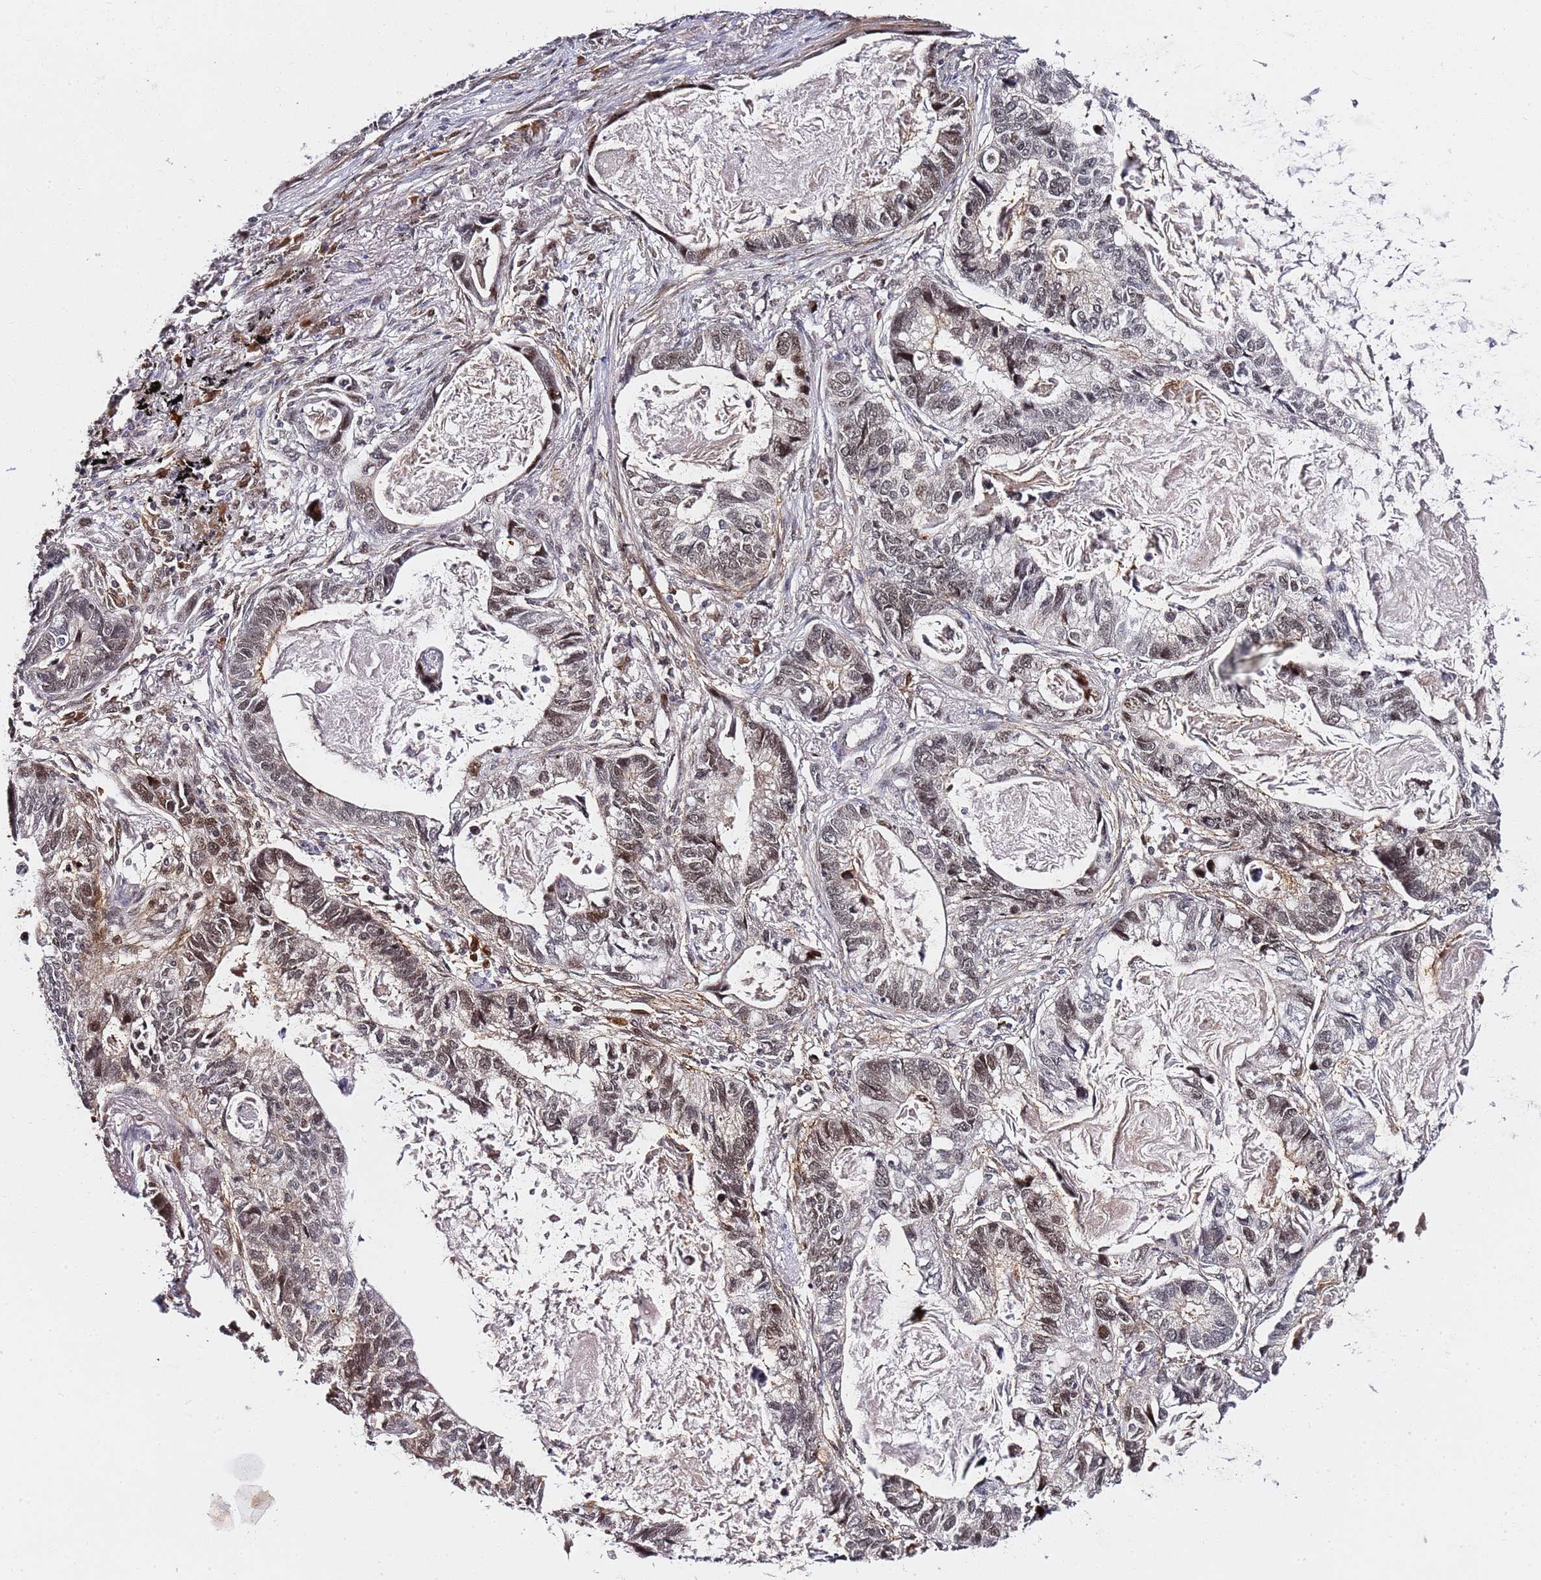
{"staining": {"intensity": "weak", "quantity": "<25%", "location": "nuclear"}, "tissue": "lung cancer", "cell_type": "Tumor cells", "image_type": "cancer", "snomed": [{"axis": "morphology", "description": "Adenocarcinoma, NOS"}, {"axis": "topography", "description": "Lung"}], "caption": "Protein analysis of adenocarcinoma (lung) displays no significant expression in tumor cells.", "gene": "RGS18", "patient": {"sex": "male", "age": 67}}